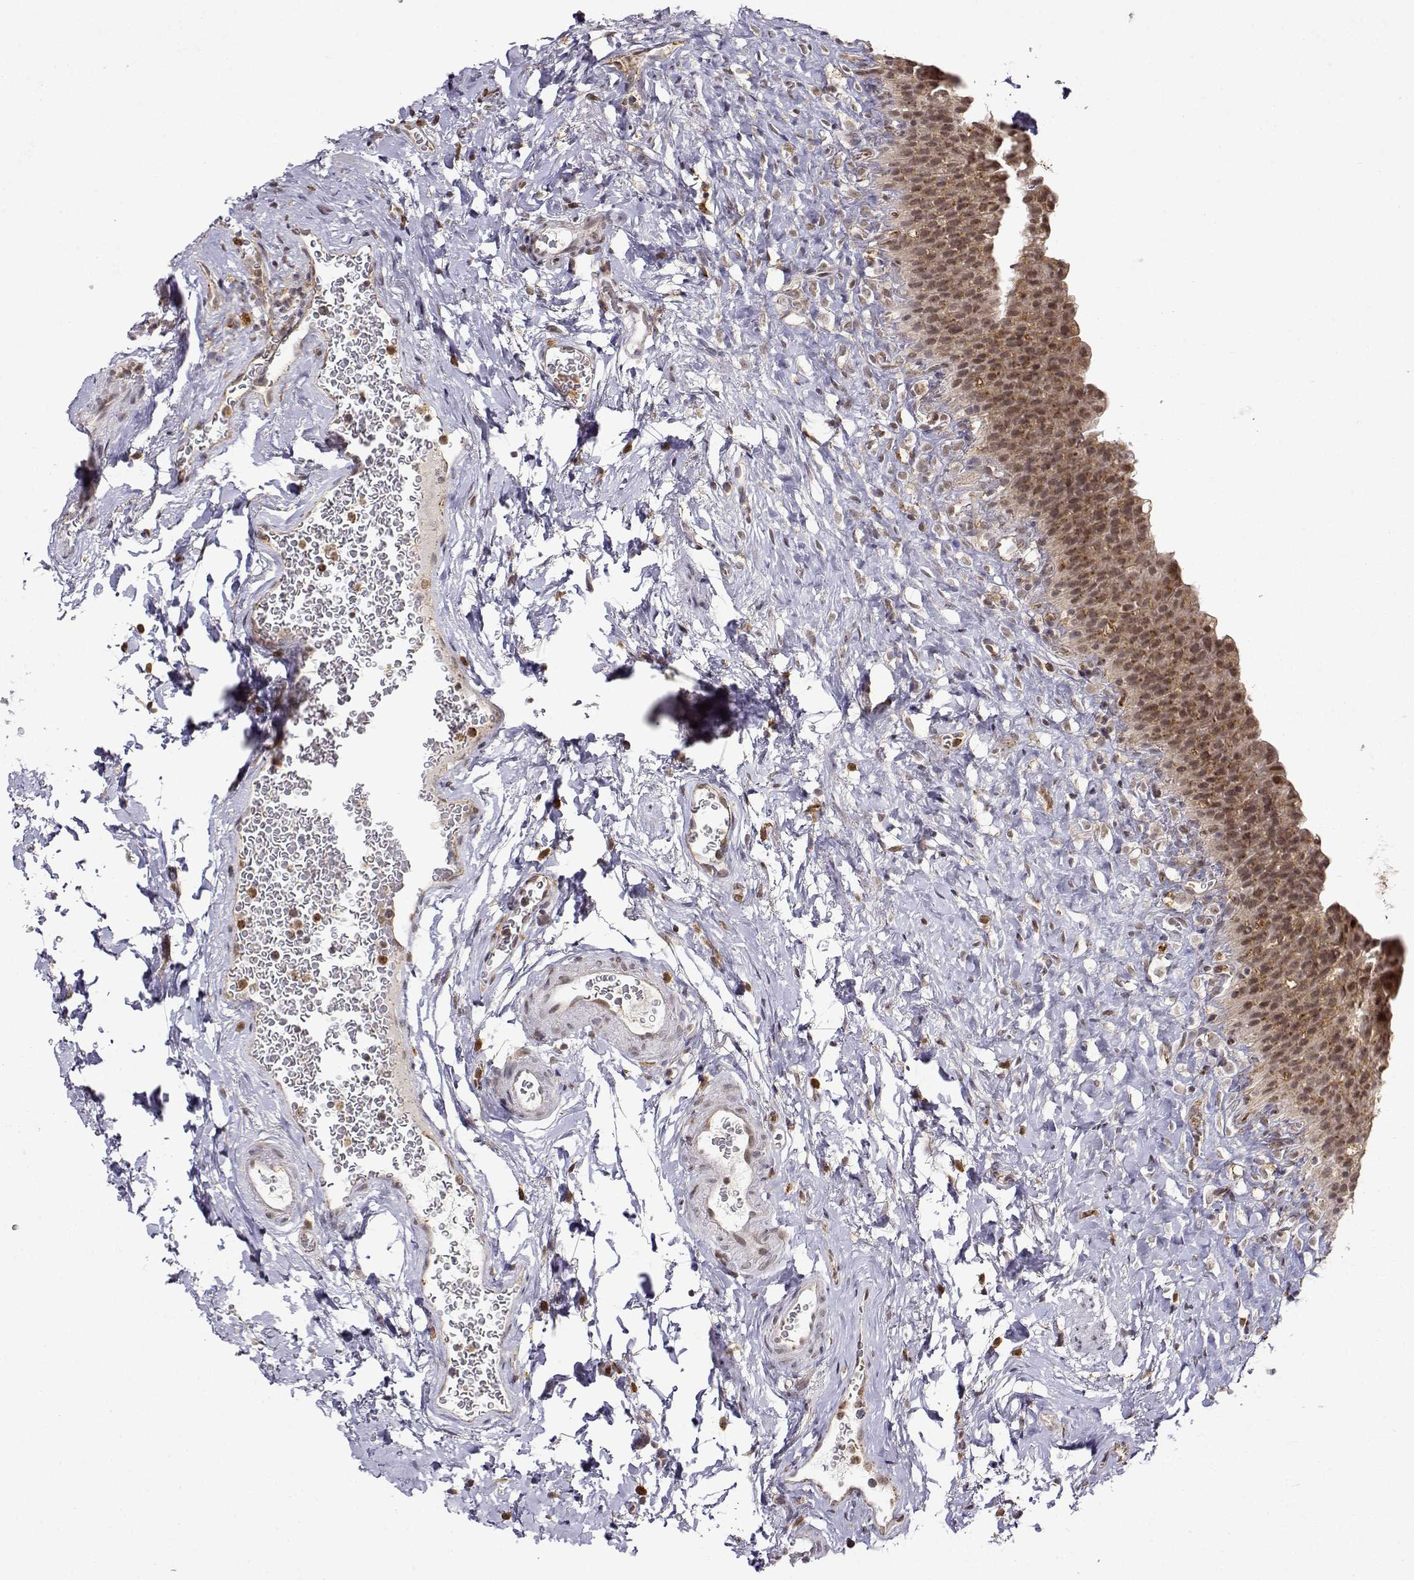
{"staining": {"intensity": "moderate", "quantity": ">75%", "location": "cytoplasmic/membranous"}, "tissue": "urinary bladder", "cell_type": "Urothelial cells", "image_type": "normal", "snomed": [{"axis": "morphology", "description": "Normal tissue, NOS"}, {"axis": "topography", "description": "Urinary bladder"}], "caption": "Human urinary bladder stained for a protein (brown) reveals moderate cytoplasmic/membranous positive staining in approximately >75% of urothelial cells.", "gene": "RNF13", "patient": {"sex": "male", "age": 76}}